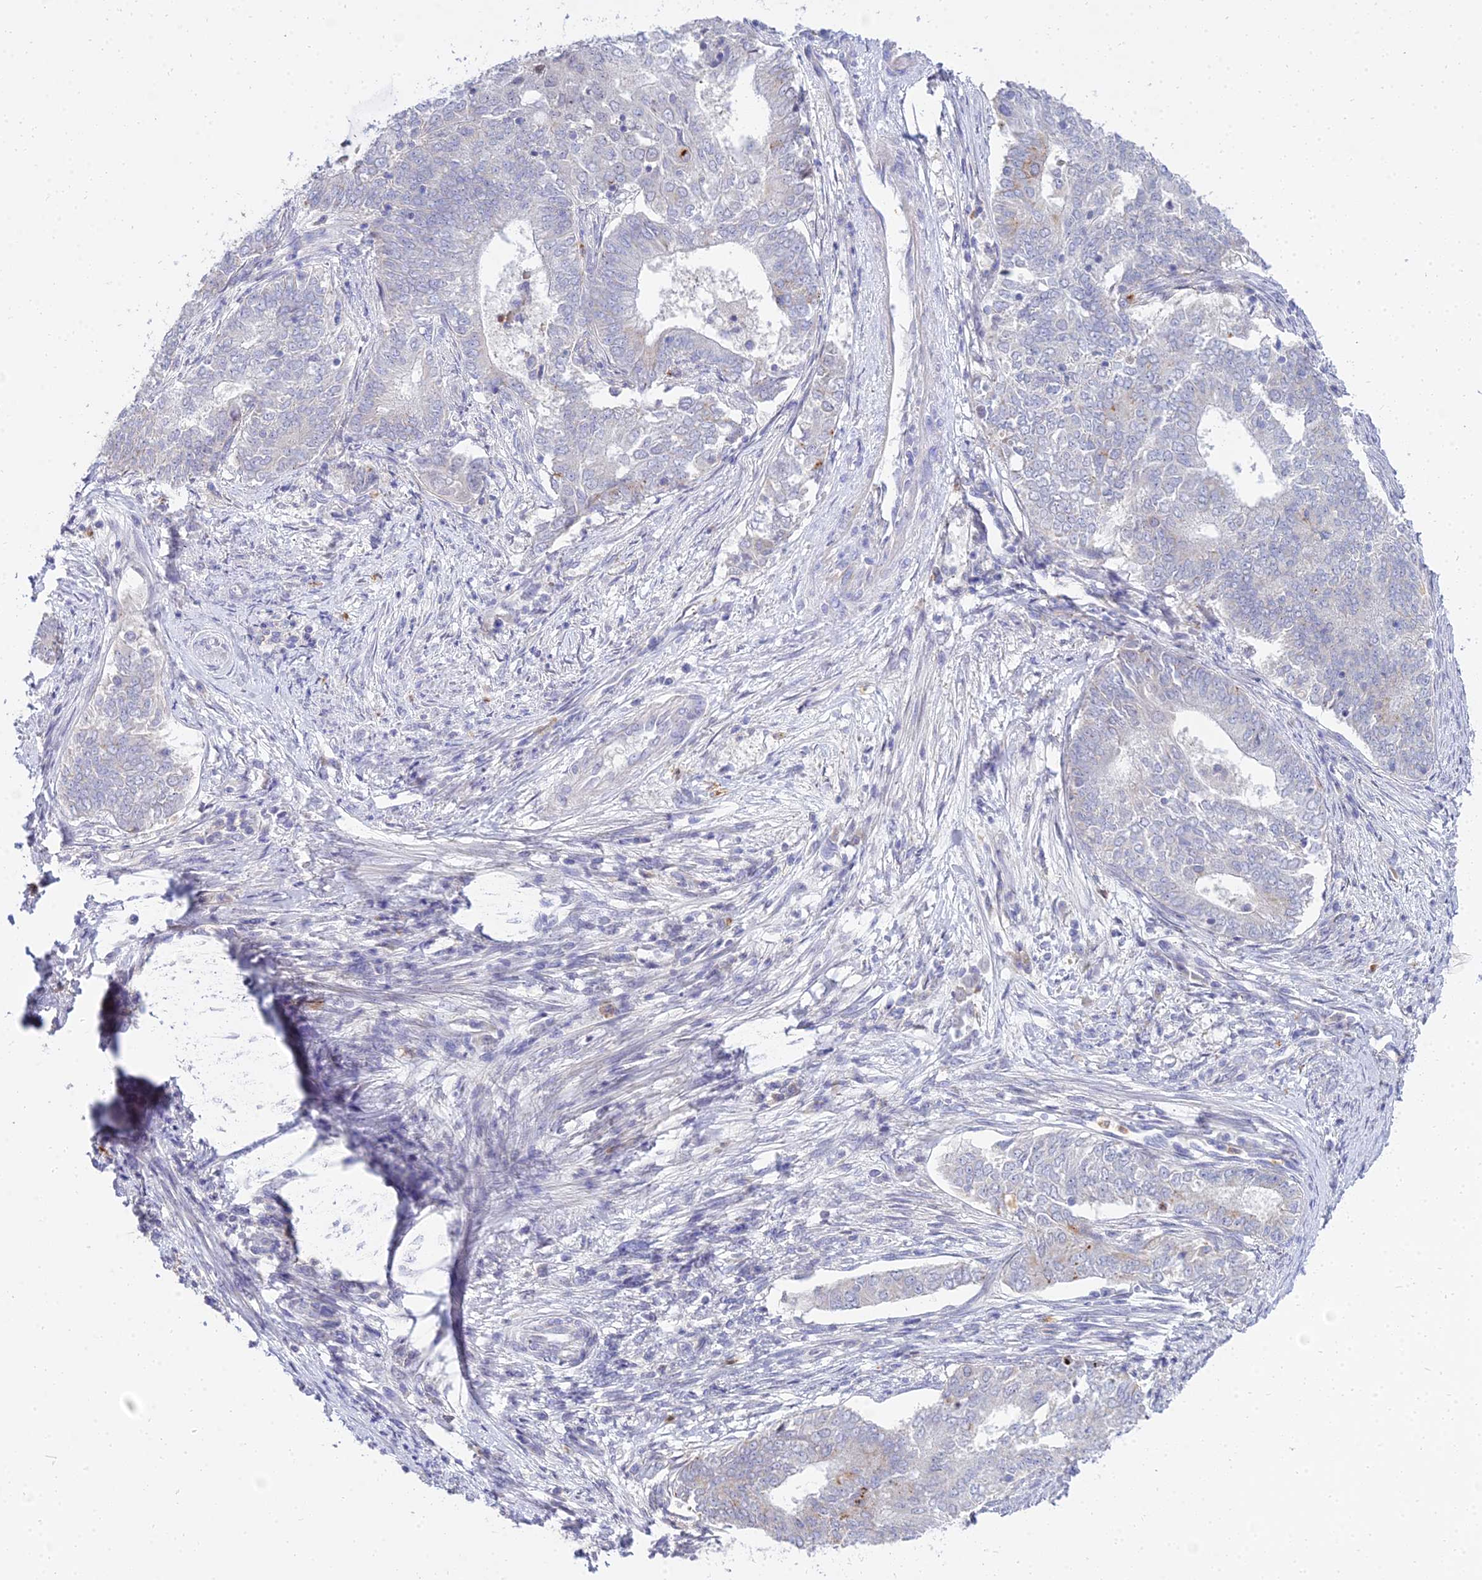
{"staining": {"intensity": "negative", "quantity": "none", "location": "none"}, "tissue": "endometrial cancer", "cell_type": "Tumor cells", "image_type": "cancer", "snomed": [{"axis": "morphology", "description": "Adenocarcinoma, NOS"}, {"axis": "topography", "description": "Endometrium"}], "caption": "This is an immunohistochemistry micrograph of human endometrial cancer (adenocarcinoma). There is no expression in tumor cells.", "gene": "VWC2L", "patient": {"sex": "female", "age": 62}}